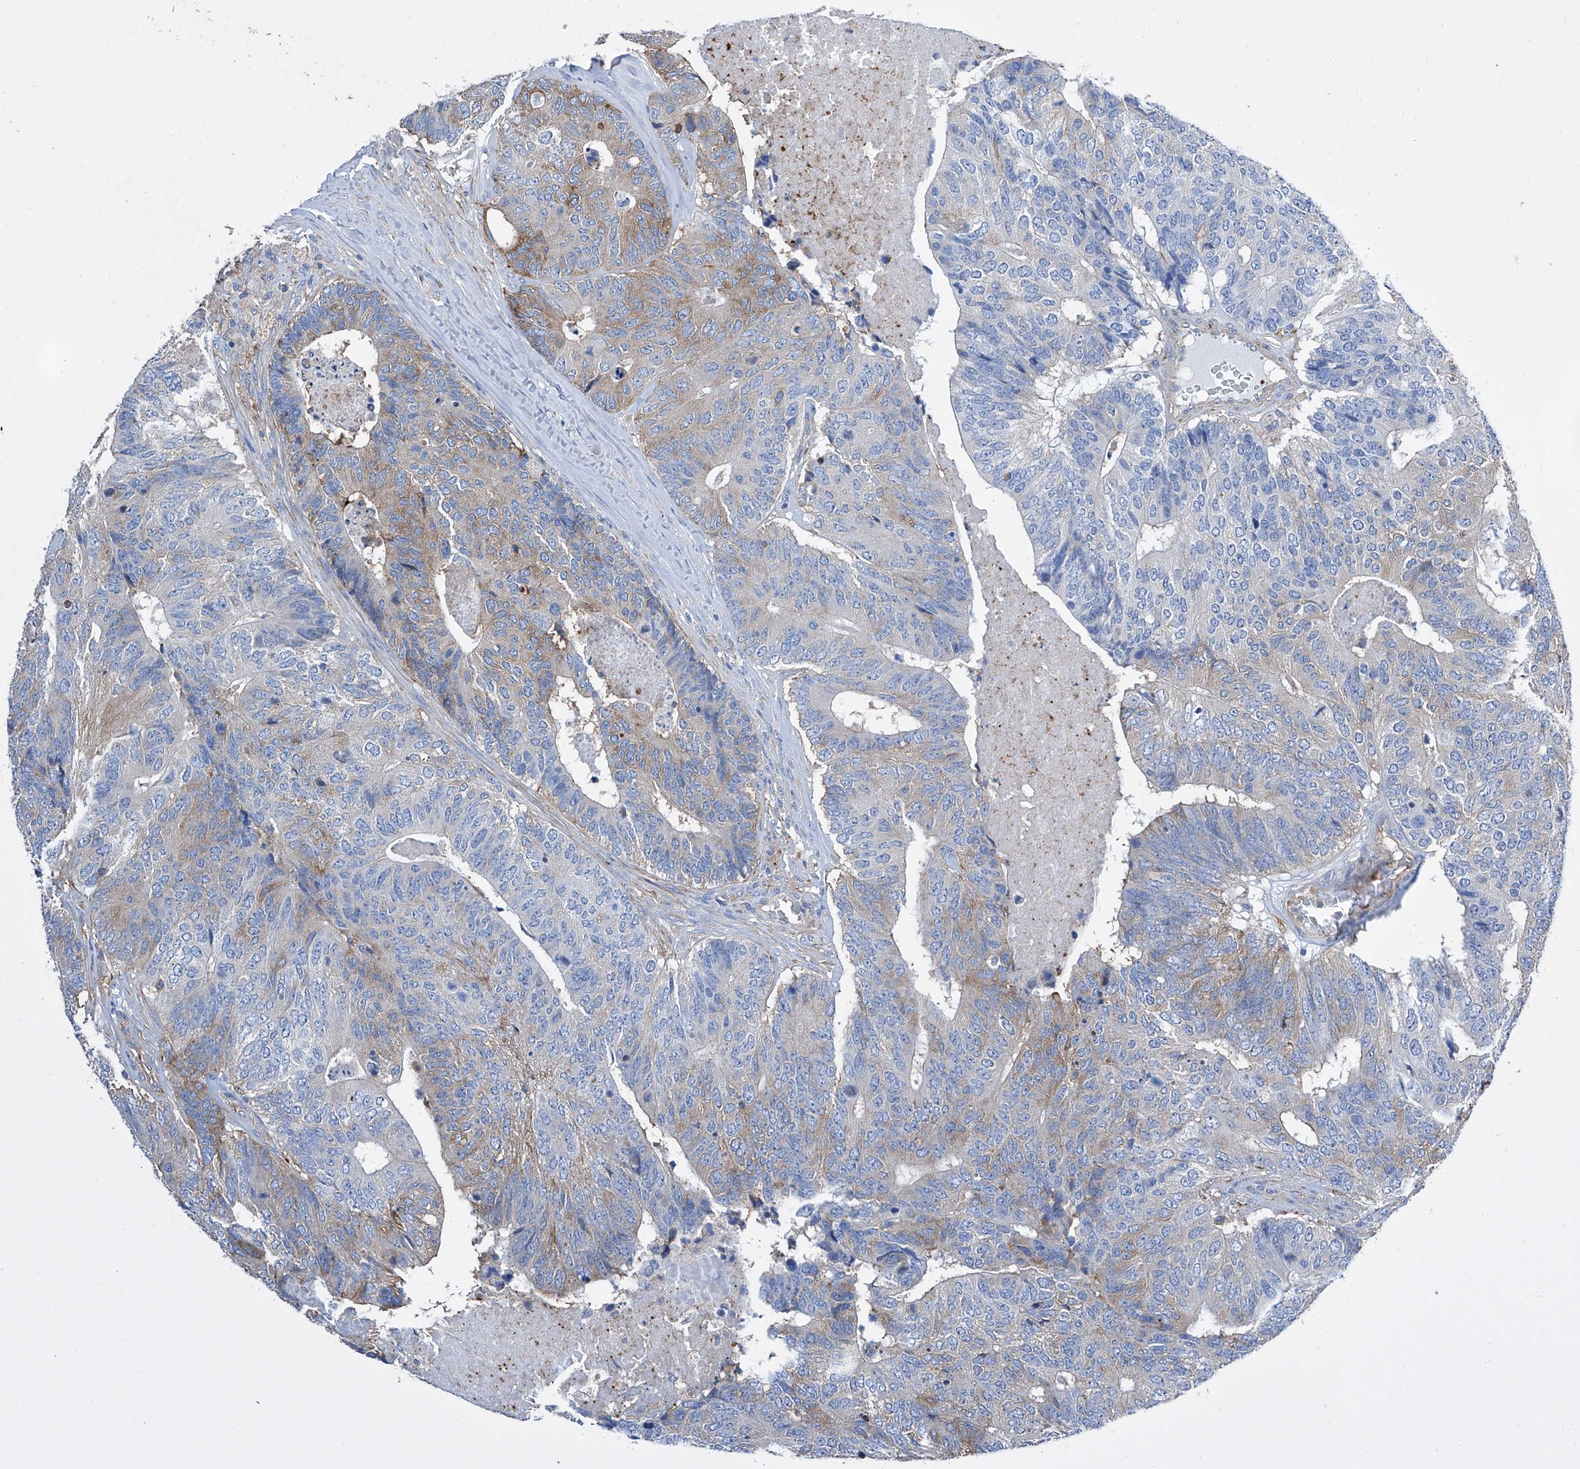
{"staining": {"intensity": "moderate", "quantity": "<25%", "location": "cytoplasmic/membranous"}, "tissue": "colorectal cancer", "cell_type": "Tumor cells", "image_type": "cancer", "snomed": [{"axis": "morphology", "description": "Adenocarcinoma, NOS"}, {"axis": "topography", "description": "Colon"}], "caption": "Protein staining of colorectal cancer tissue exhibits moderate cytoplasmic/membranous expression in approximately <25% of tumor cells.", "gene": "GPT", "patient": {"sex": "female", "age": 67}}